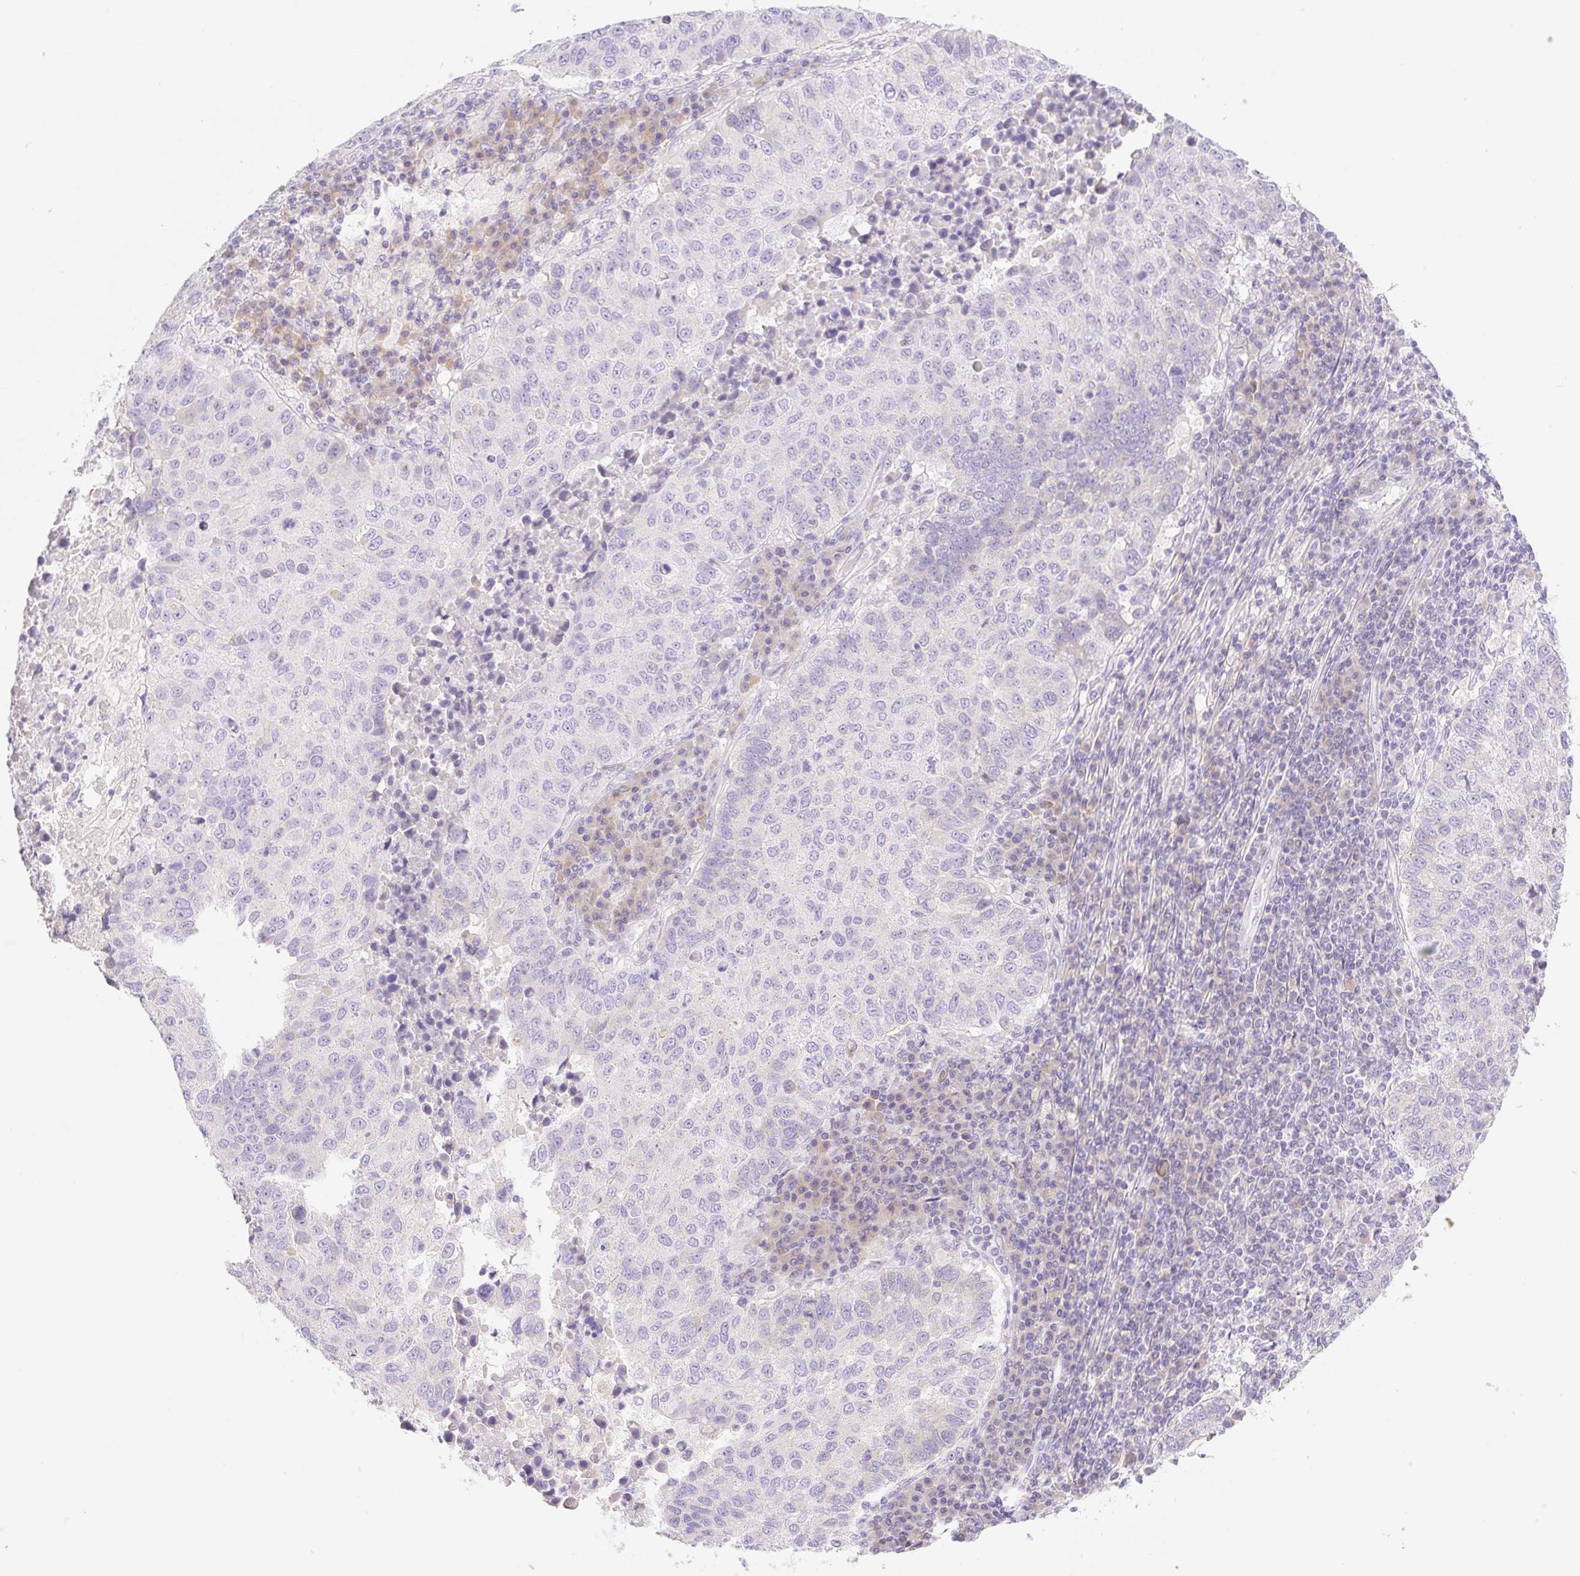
{"staining": {"intensity": "negative", "quantity": "none", "location": "none"}, "tissue": "lung cancer", "cell_type": "Tumor cells", "image_type": "cancer", "snomed": [{"axis": "morphology", "description": "Squamous cell carcinoma, NOS"}, {"axis": "topography", "description": "Lung"}], "caption": "Human lung cancer (squamous cell carcinoma) stained for a protein using immunohistochemistry (IHC) demonstrates no expression in tumor cells.", "gene": "DENND5A", "patient": {"sex": "male", "age": 73}}